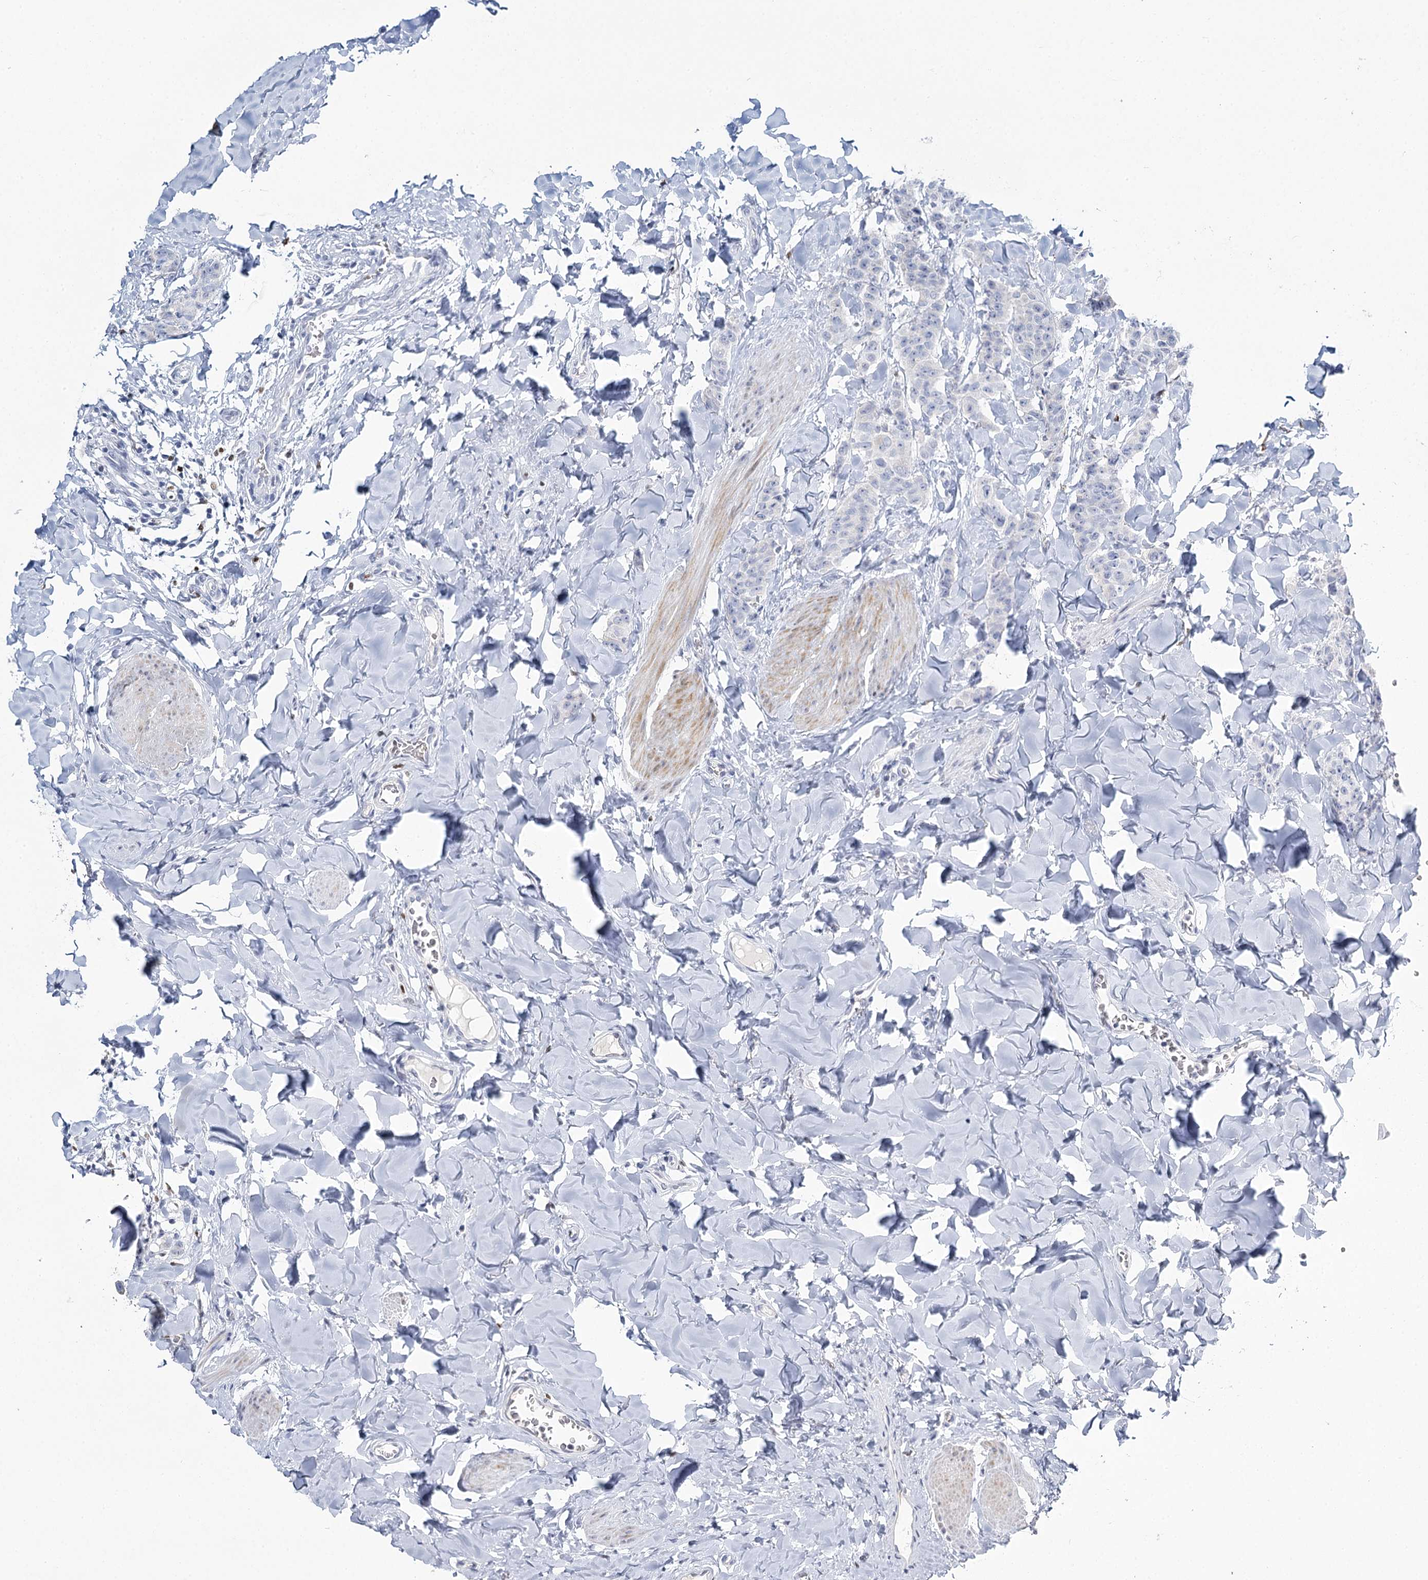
{"staining": {"intensity": "negative", "quantity": "none", "location": "none"}, "tissue": "breast cancer", "cell_type": "Tumor cells", "image_type": "cancer", "snomed": [{"axis": "morphology", "description": "Duct carcinoma"}, {"axis": "topography", "description": "Breast"}], "caption": "High power microscopy histopathology image of an IHC histopathology image of breast cancer (invasive ductal carcinoma), revealing no significant staining in tumor cells.", "gene": "IGSF3", "patient": {"sex": "female", "age": 40}}